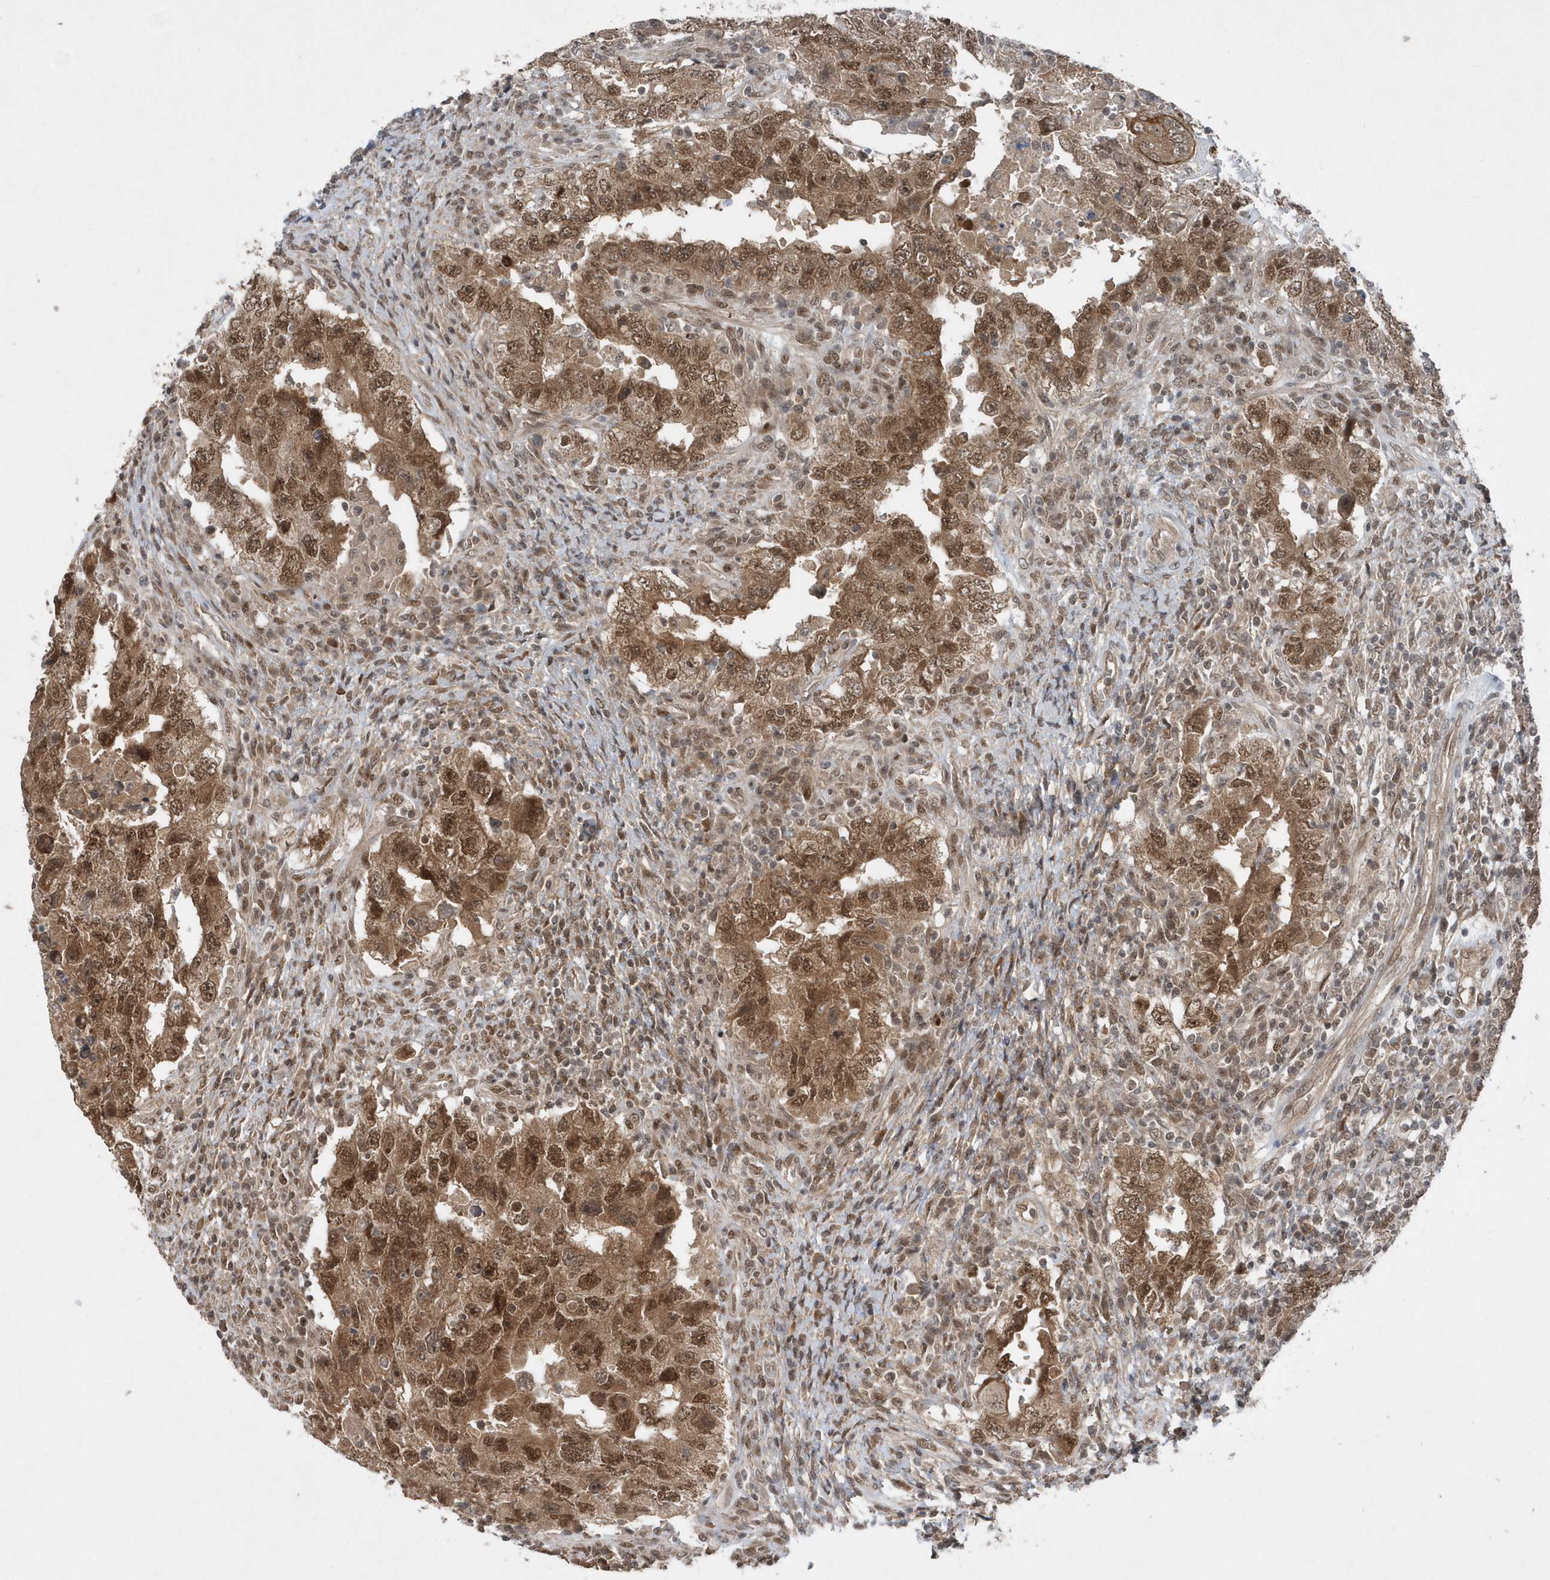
{"staining": {"intensity": "moderate", "quantity": ">75%", "location": "cytoplasmic/membranous,nuclear"}, "tissue": "testis cancer", "cell_type": "Tumor cells", "image_type": "cancer", "snomed": [{"axis": "morphology", "description": "Carcinoma, Embryonal, NOS"}, {"axis": "topography", "description": "Testis"}], "caption": "Immunohistochemical staining of testis cancer exhibits medium levels of moderate cytoplasmic/membranous and nuclear protein expression in about >75% of tumor cells.", "gene": "QTRT2", "patient": {"sex": "male", "age": 26}}